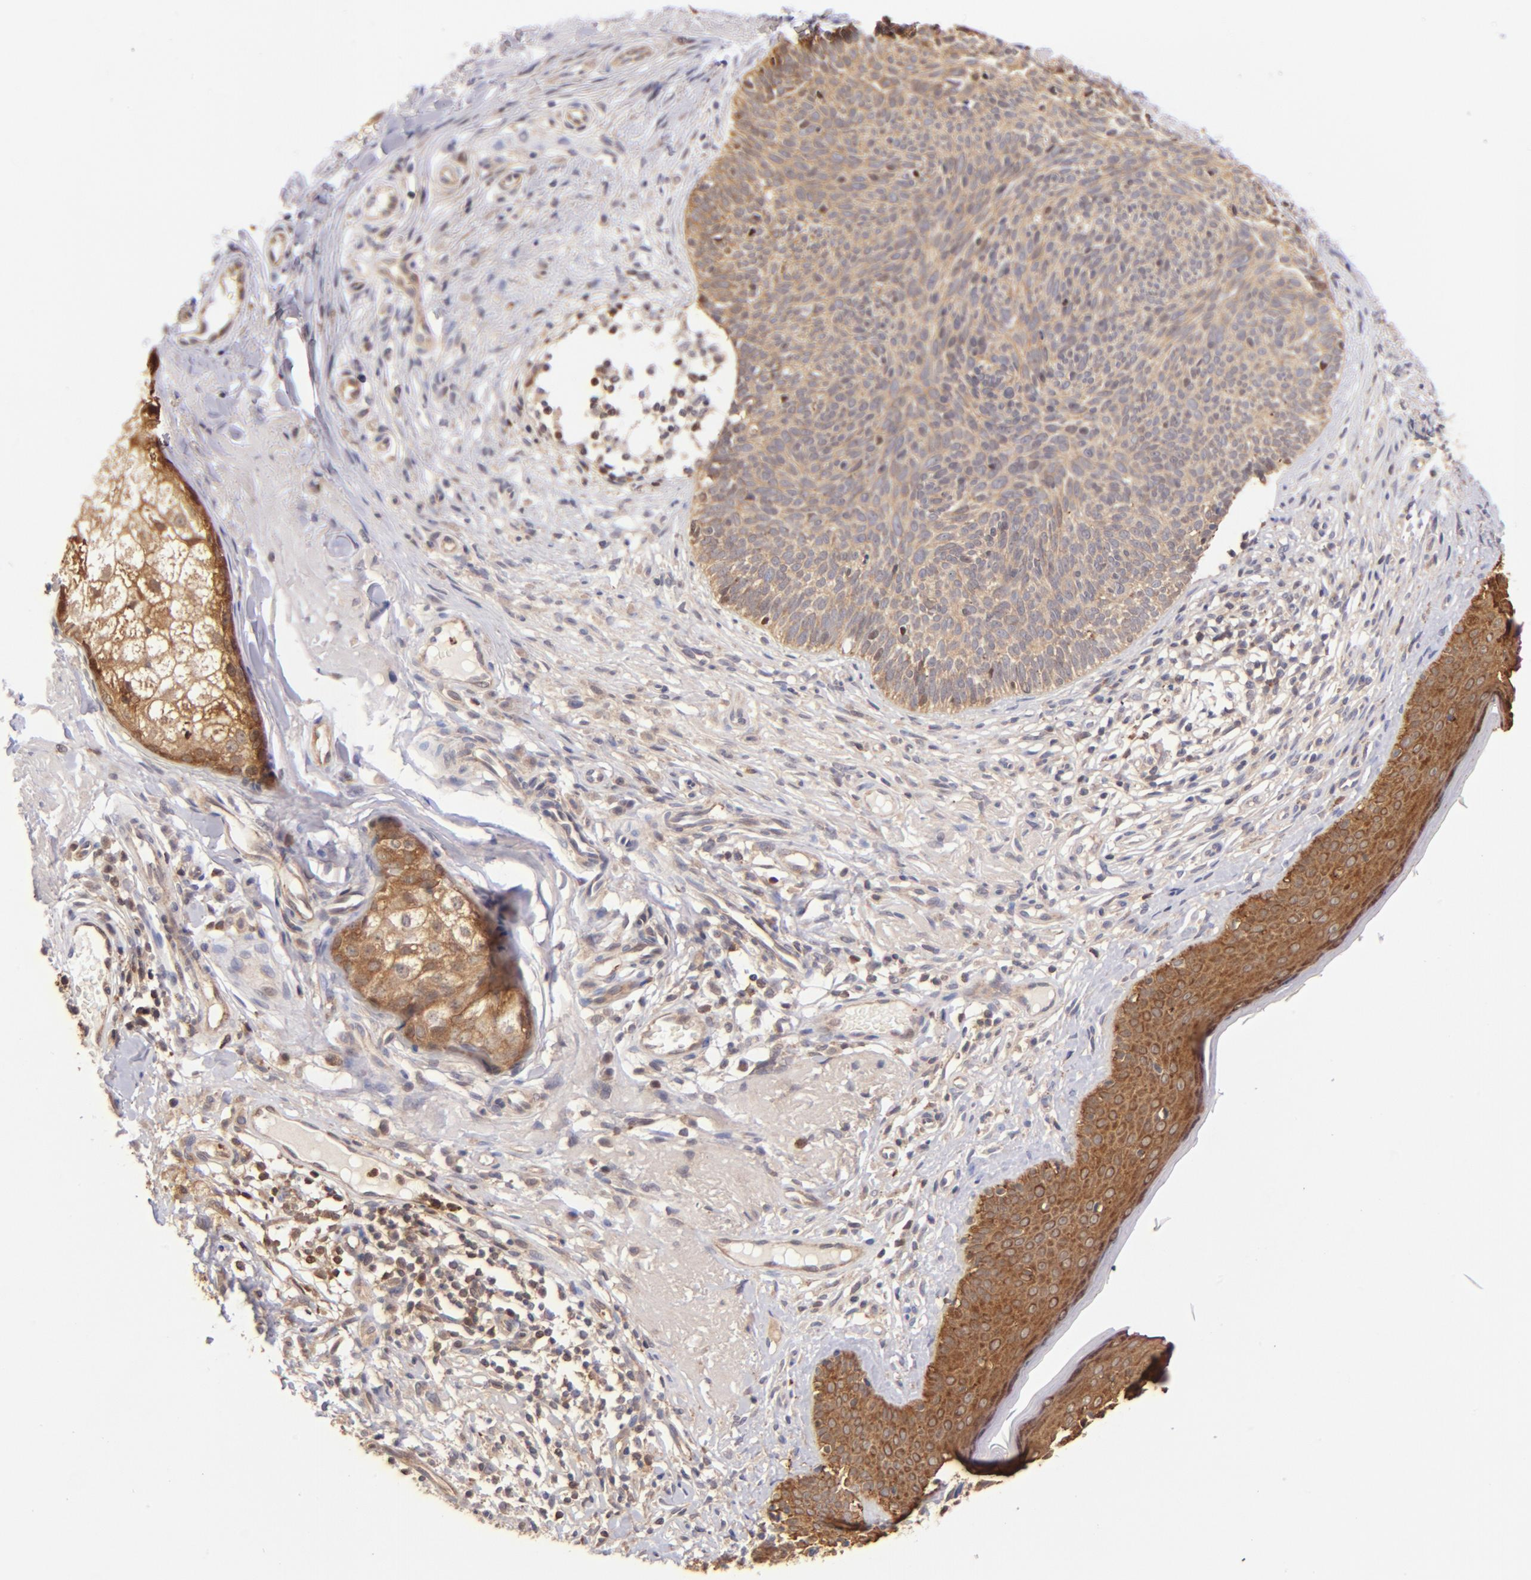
{"staining": {"intensity": "weak", "quantity": ">75%", "location": "cytoplasmic/membranous,nuclear"}, "tissue": "skin cancer", "cell_type": "Tumor cells", "image_type": "cancer", "snomed": [{"axis": "morphology", "description": "Basal cell carcinoma"}, {"axis": "topography", "description": "Skin"}], "caption": "Brown immunohistochemical staining in skin basal cell carcinoma reveals weak cytoplasmic/membranous and nuclear expression in approximately >75% of tumor cells. The protein of interest is shown in brown color, while the nuclei are stained blue.", "gene": "YWHAB", "patient": {"sex": "male", "age": 74}}